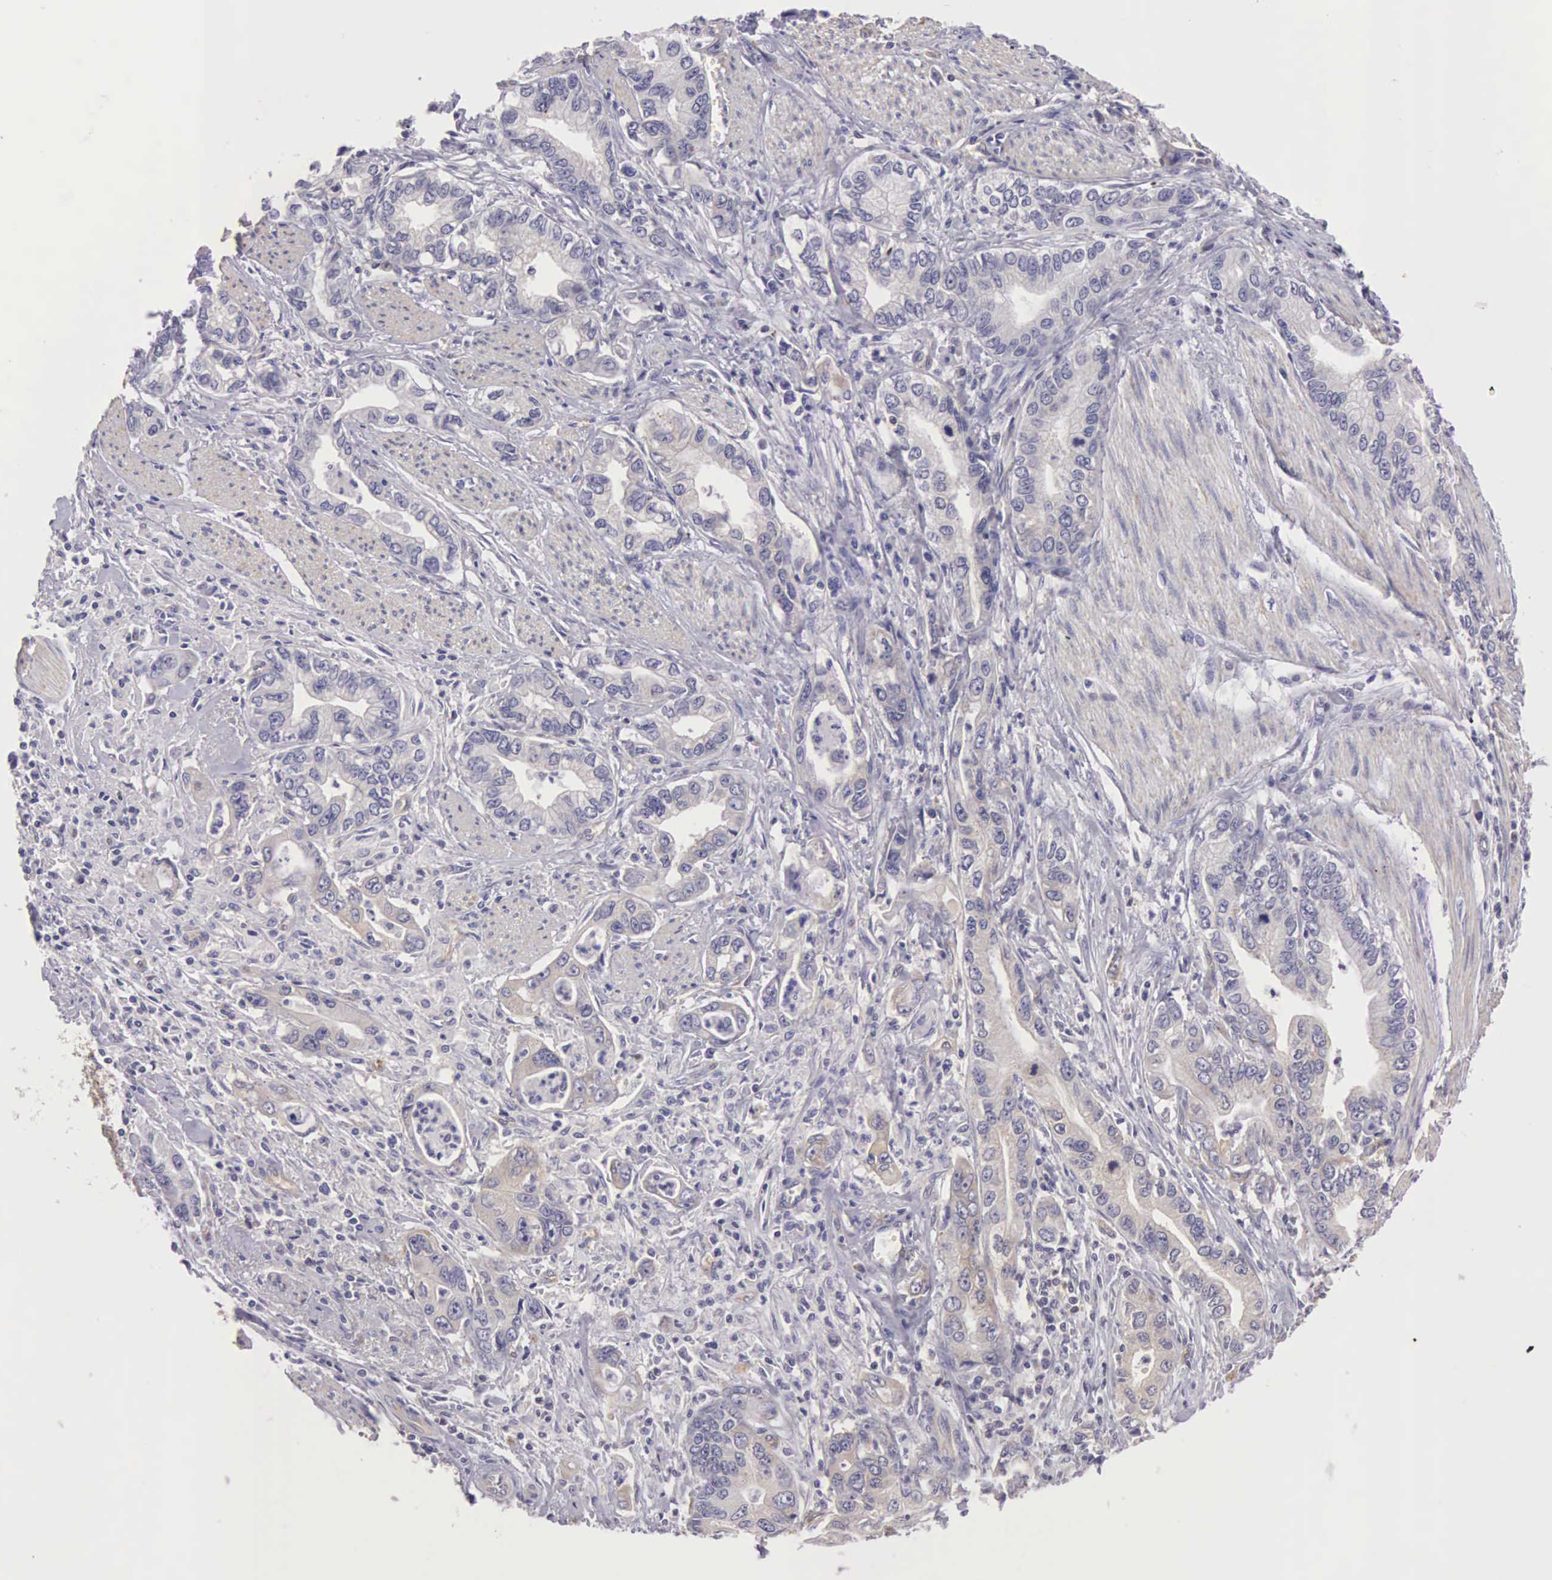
{"staining": {"intensity": "weak", "quantity": "25%-75%", "location": "cytoplasmic/membranous"}, "tissue": "stomach cancer", "cell_type": "Tumor cells", "image_type": "cancer", "snomed": [{"axis": "morphology", "description": "Adenocarcinoma, NOS"}, {"axis": "topography", "description": "Pancreas"}, {"axis": "topography", "description": "Stomach, upper"}], "caption": "A brown stain highlights weak cytoplasmic/membranous staining of a protein in stomach adenocarcinoma tumor cells.", "gene": "OSBPL3", "patient": {"sex": "male", "age": 77}}